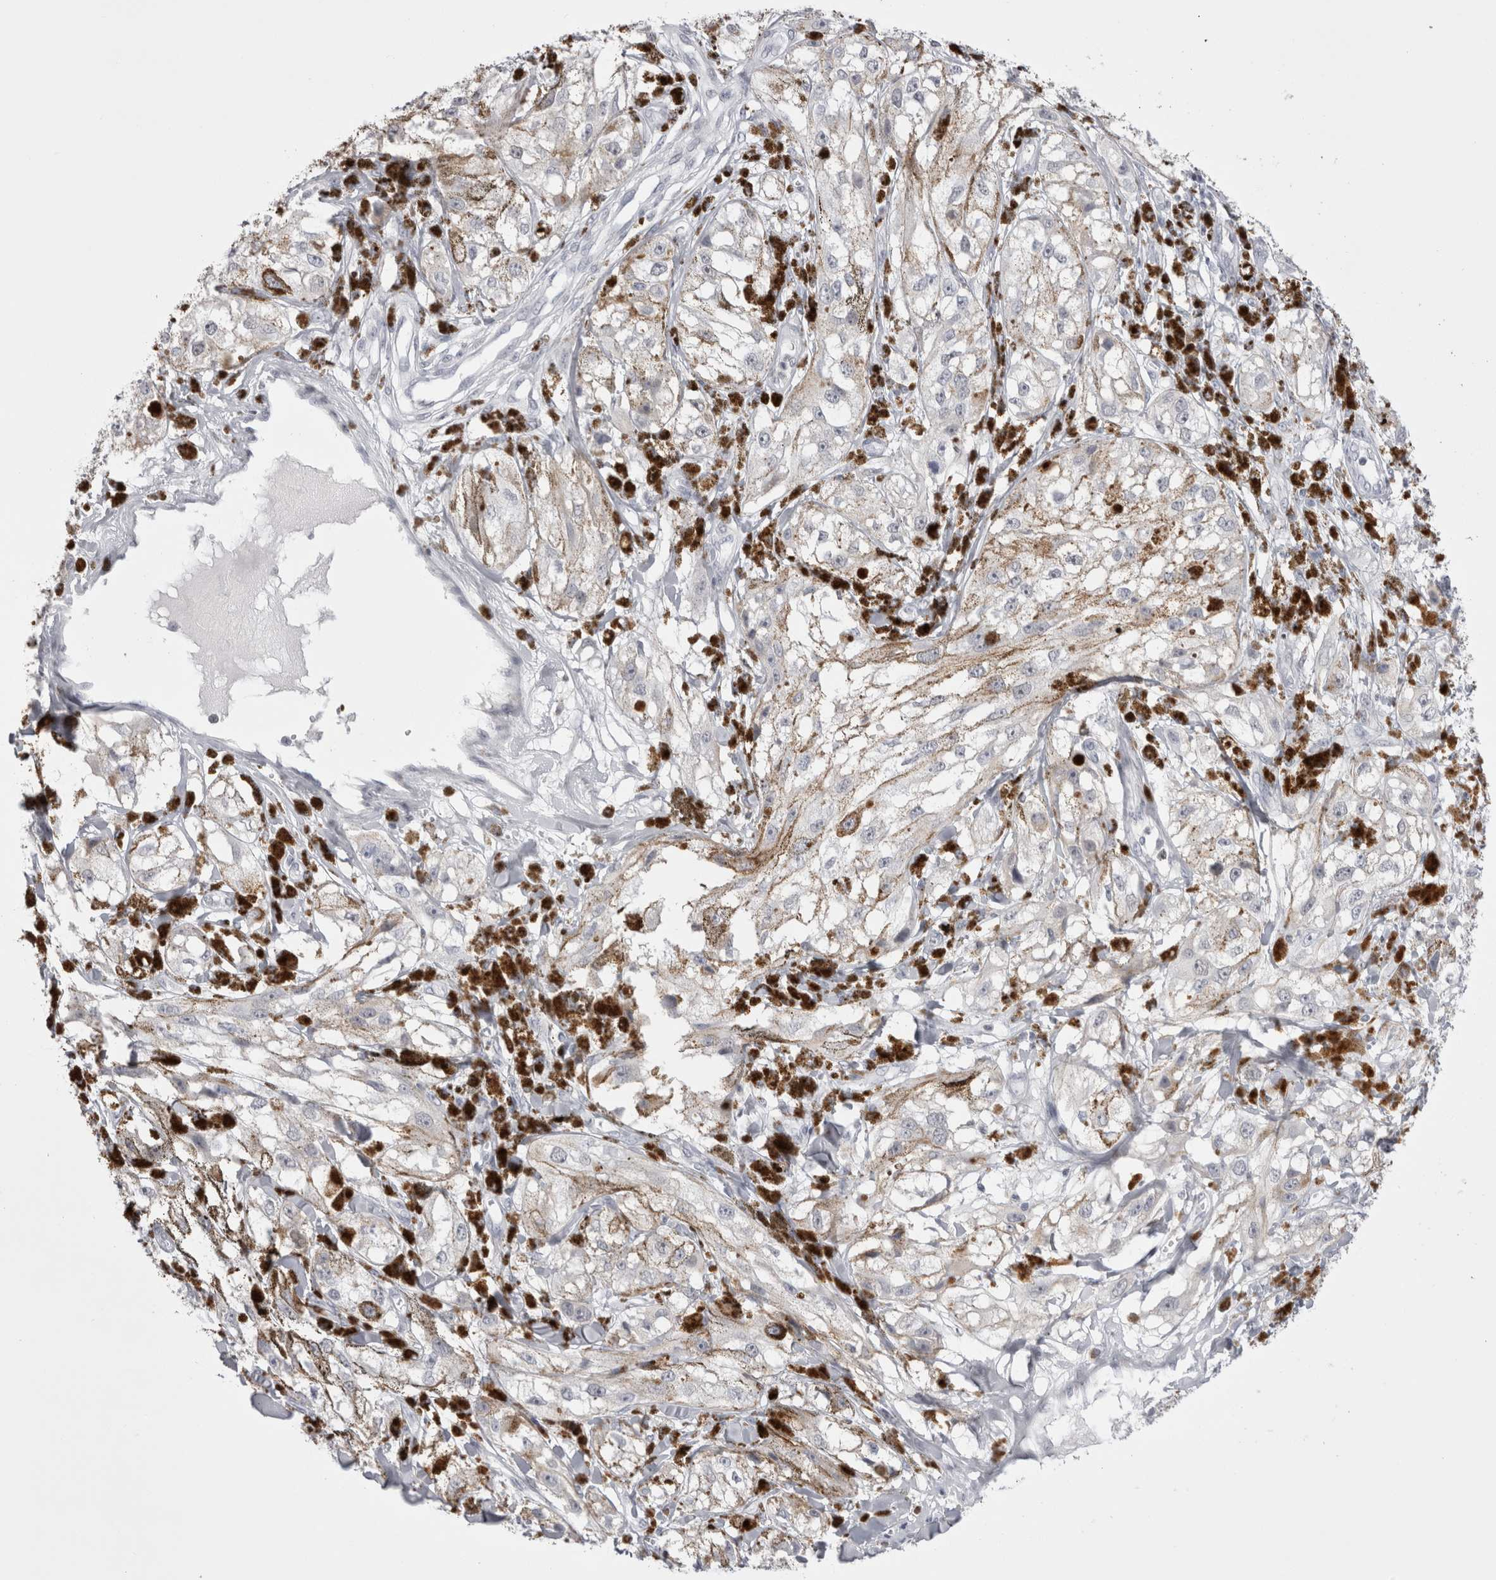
{"staining": {"intensity": "negative", "quantity": "none", "location": "none"}, "tissue": "melanoma", "cell_type": "Tumor cells", "image_type": "cancer", "snomed": [{"axis": "morphology", "description": "Malignant melanoma, NOS"}, {"axis": "topography", "description": "Skin"}], "caption": "Tumor cells show no significant protein staining in melanoma. (DAB (3,3'-diaminobenzidine) IHC, high magnification).", "gene": "FNDC8", "patient": {"sex": "male", "age": 88}}